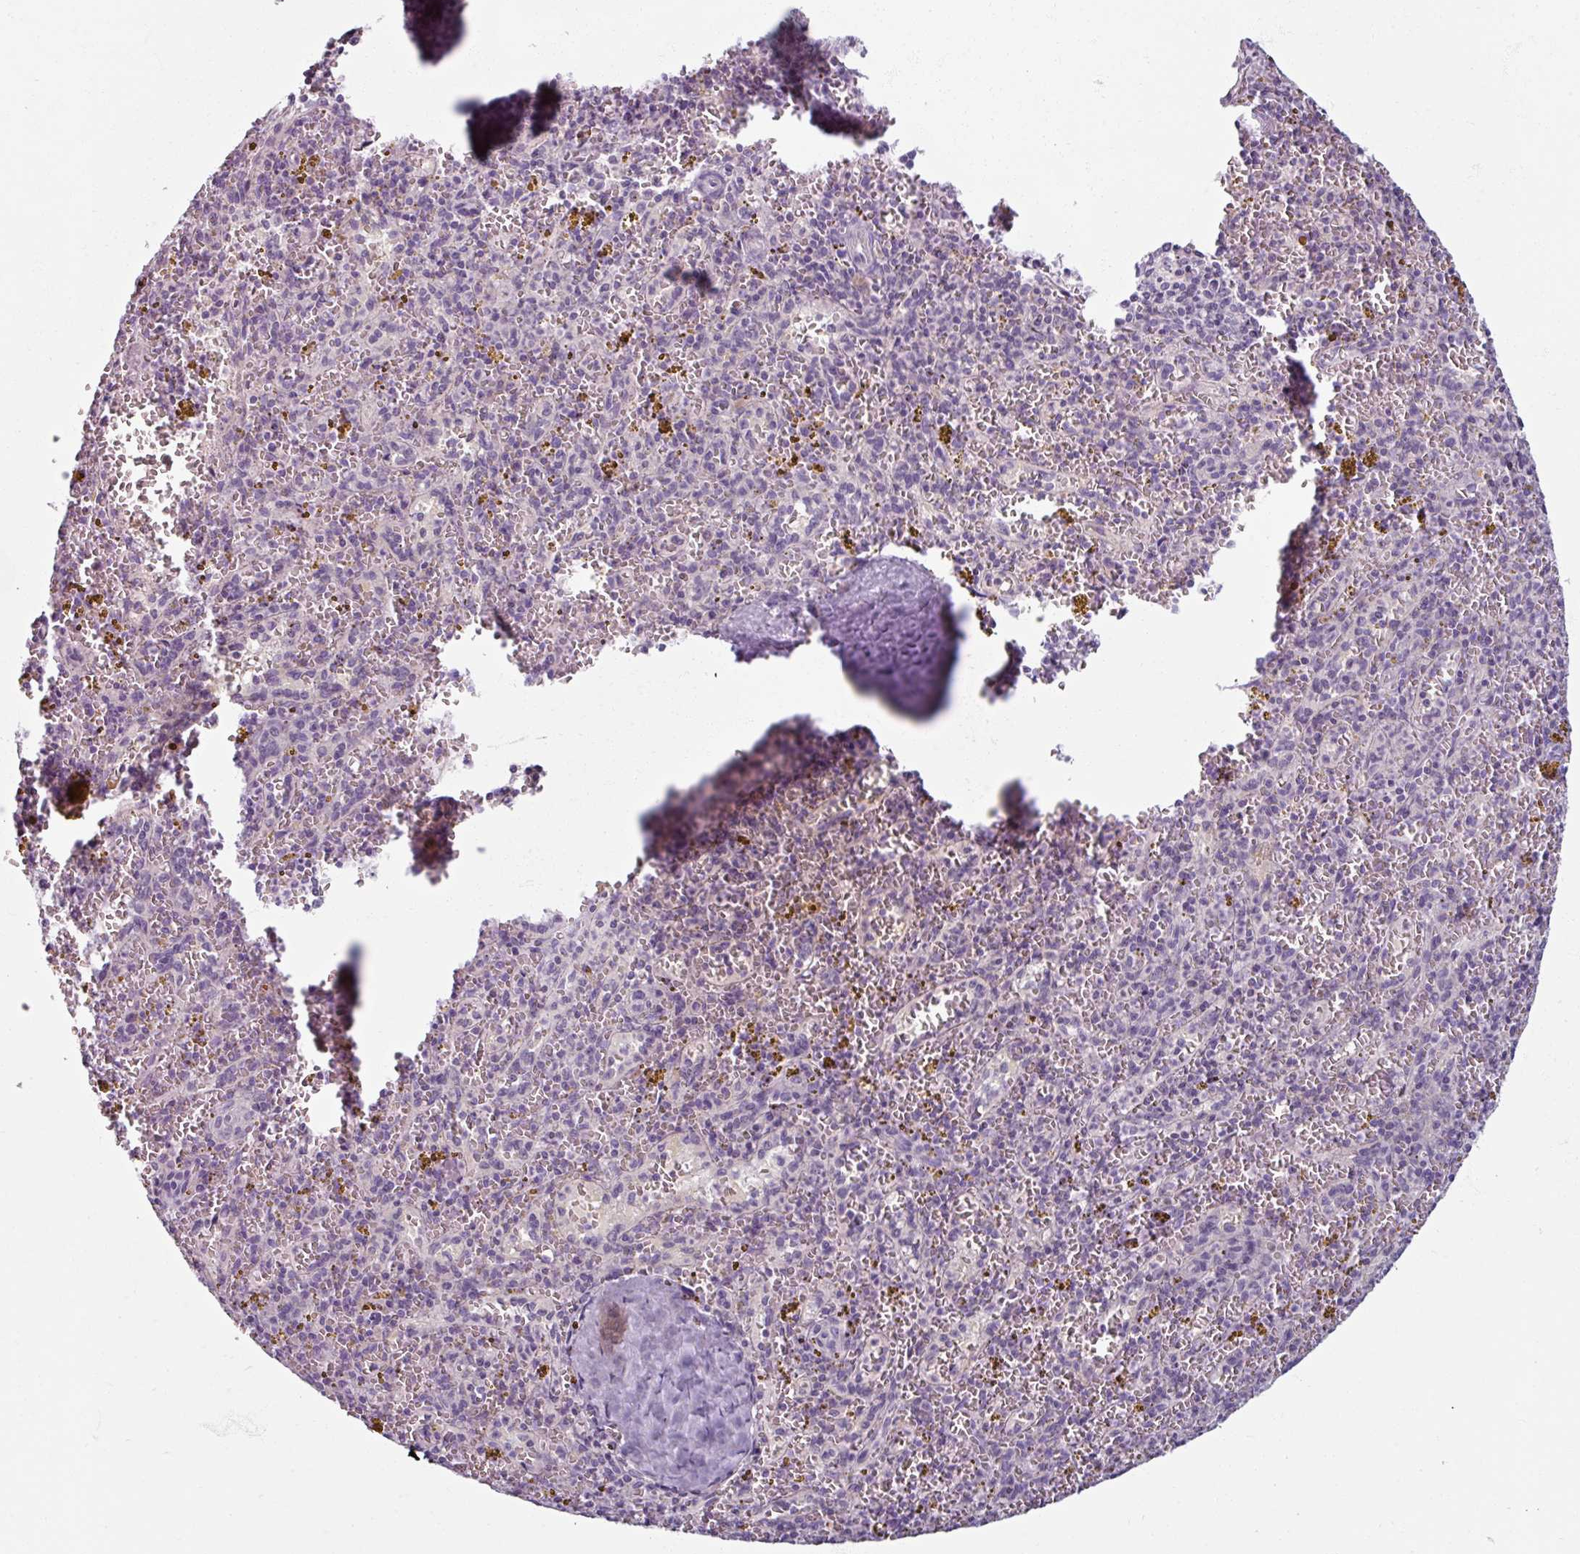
{"staining": {"intensity": "negative", "quantity": "none", "location": "none"}, "tissue": "spleen", "cell_type": "Cells in red pulp", "image_type": "normal", "snomed": [{"axis": "morphology", "description": "Normal tissue, NOS"}, {"axis": "topography", "description": "Spleen"}], "caption": "Immunohistochemistry histopathology image of unremarkable spleen: spleen stained with DAB demonstrates no significant protein positivity in cells in red pulp. (Immunohistochemistry (ihc), brightfield microscopy, high magnification).", "gene": "SMIM11", "patient": {"sex": "male", "age": 57}}